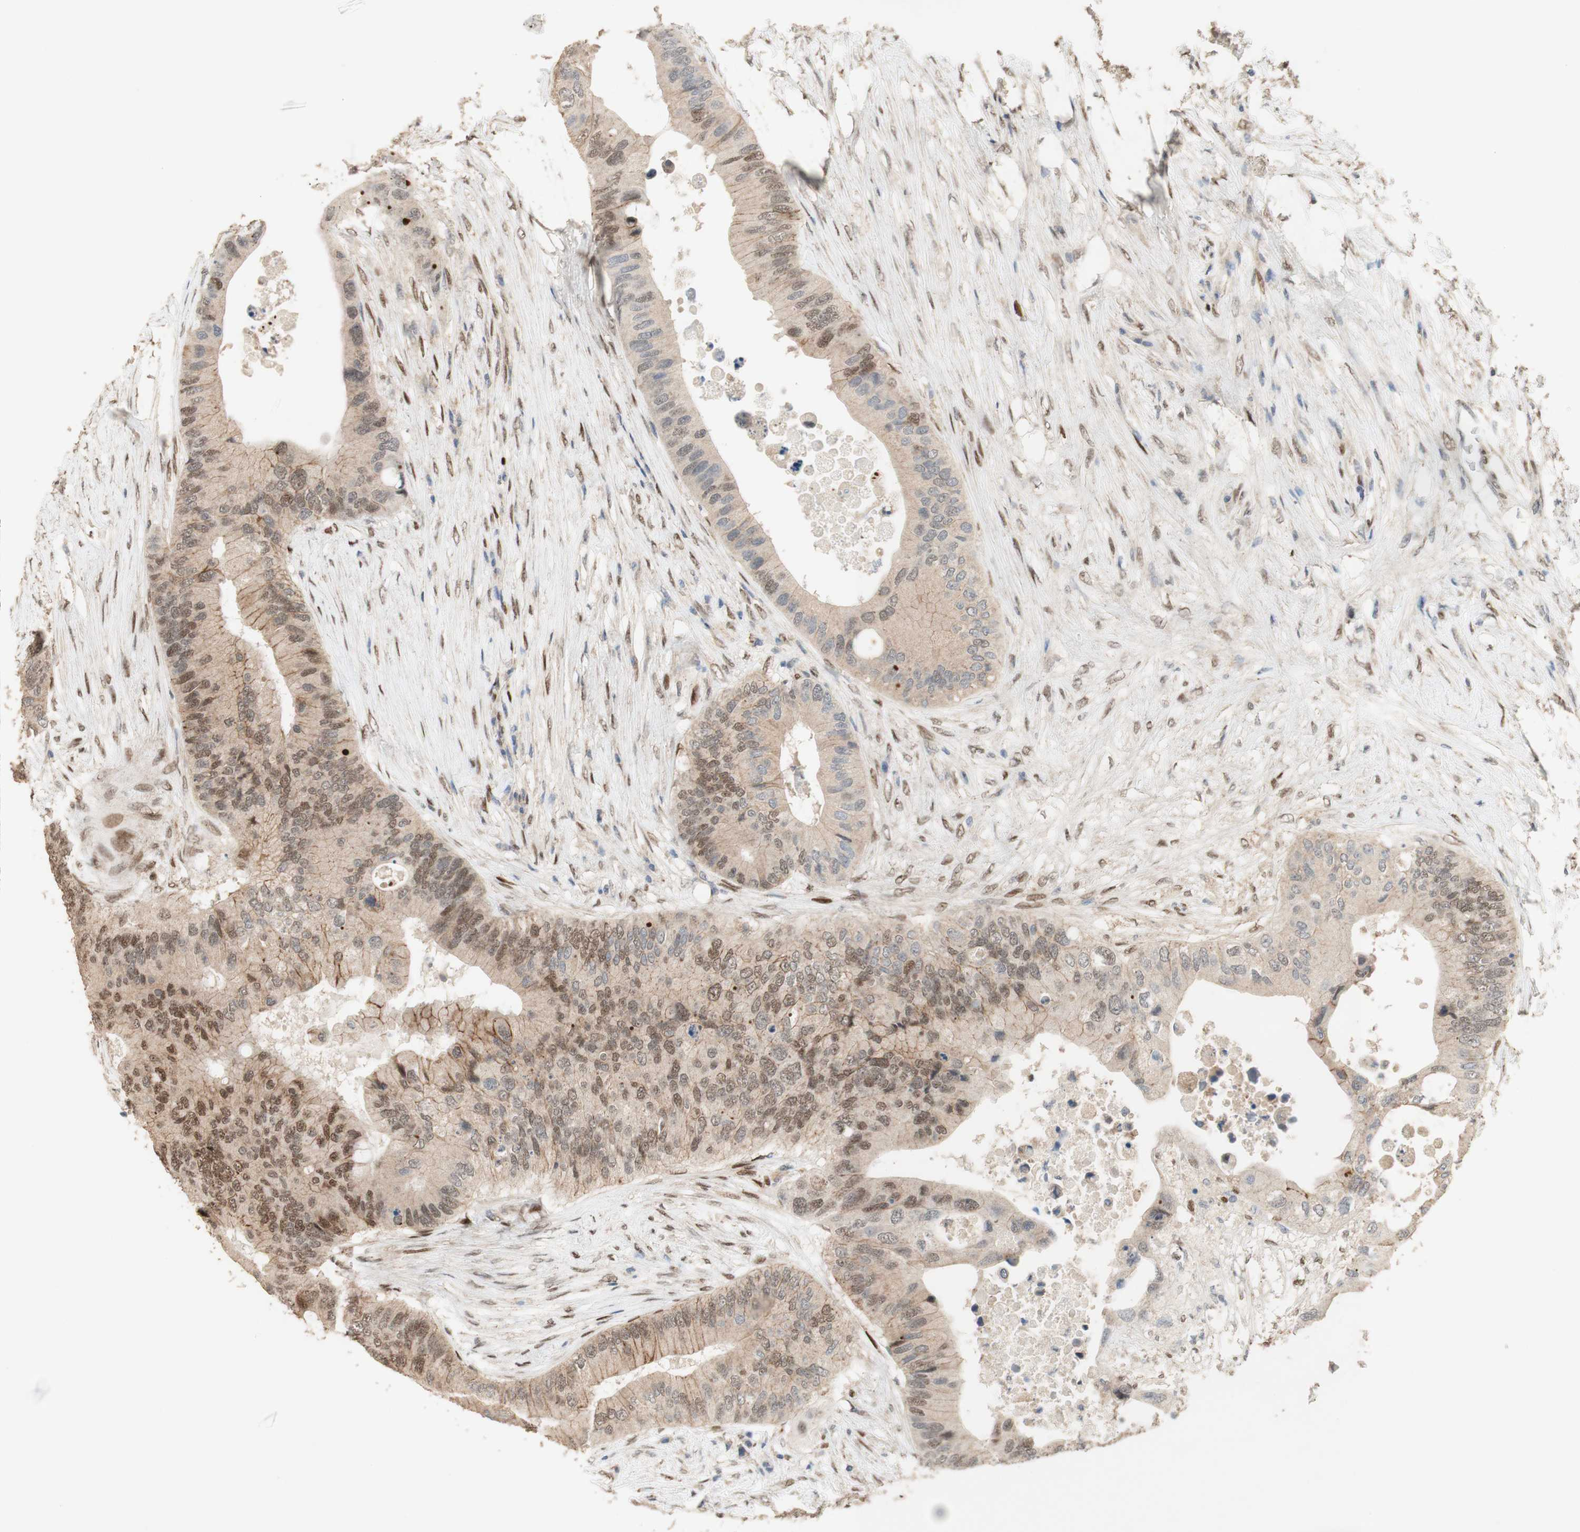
{"staining": {"intensity": "moderate", "quantity": "25%-75%", "location": "nuclear"}, "tissue": "colorectal cancer", "cell_type": "Tumor cells", "image_type": "cancer", "snomed": [{"axis": "morphology", "description": "Adenocarcinoma, NOS"}, {"axis": "topography", "description": "Colon"}], "caption": "Colorectal cancer stained with immunohistochemistry (IHC) reveals moderate nuclear staining in about 25%-75% of tumor cells.", "gene": "FOXP1", "patient": {"sex": "male", "age": 71}}